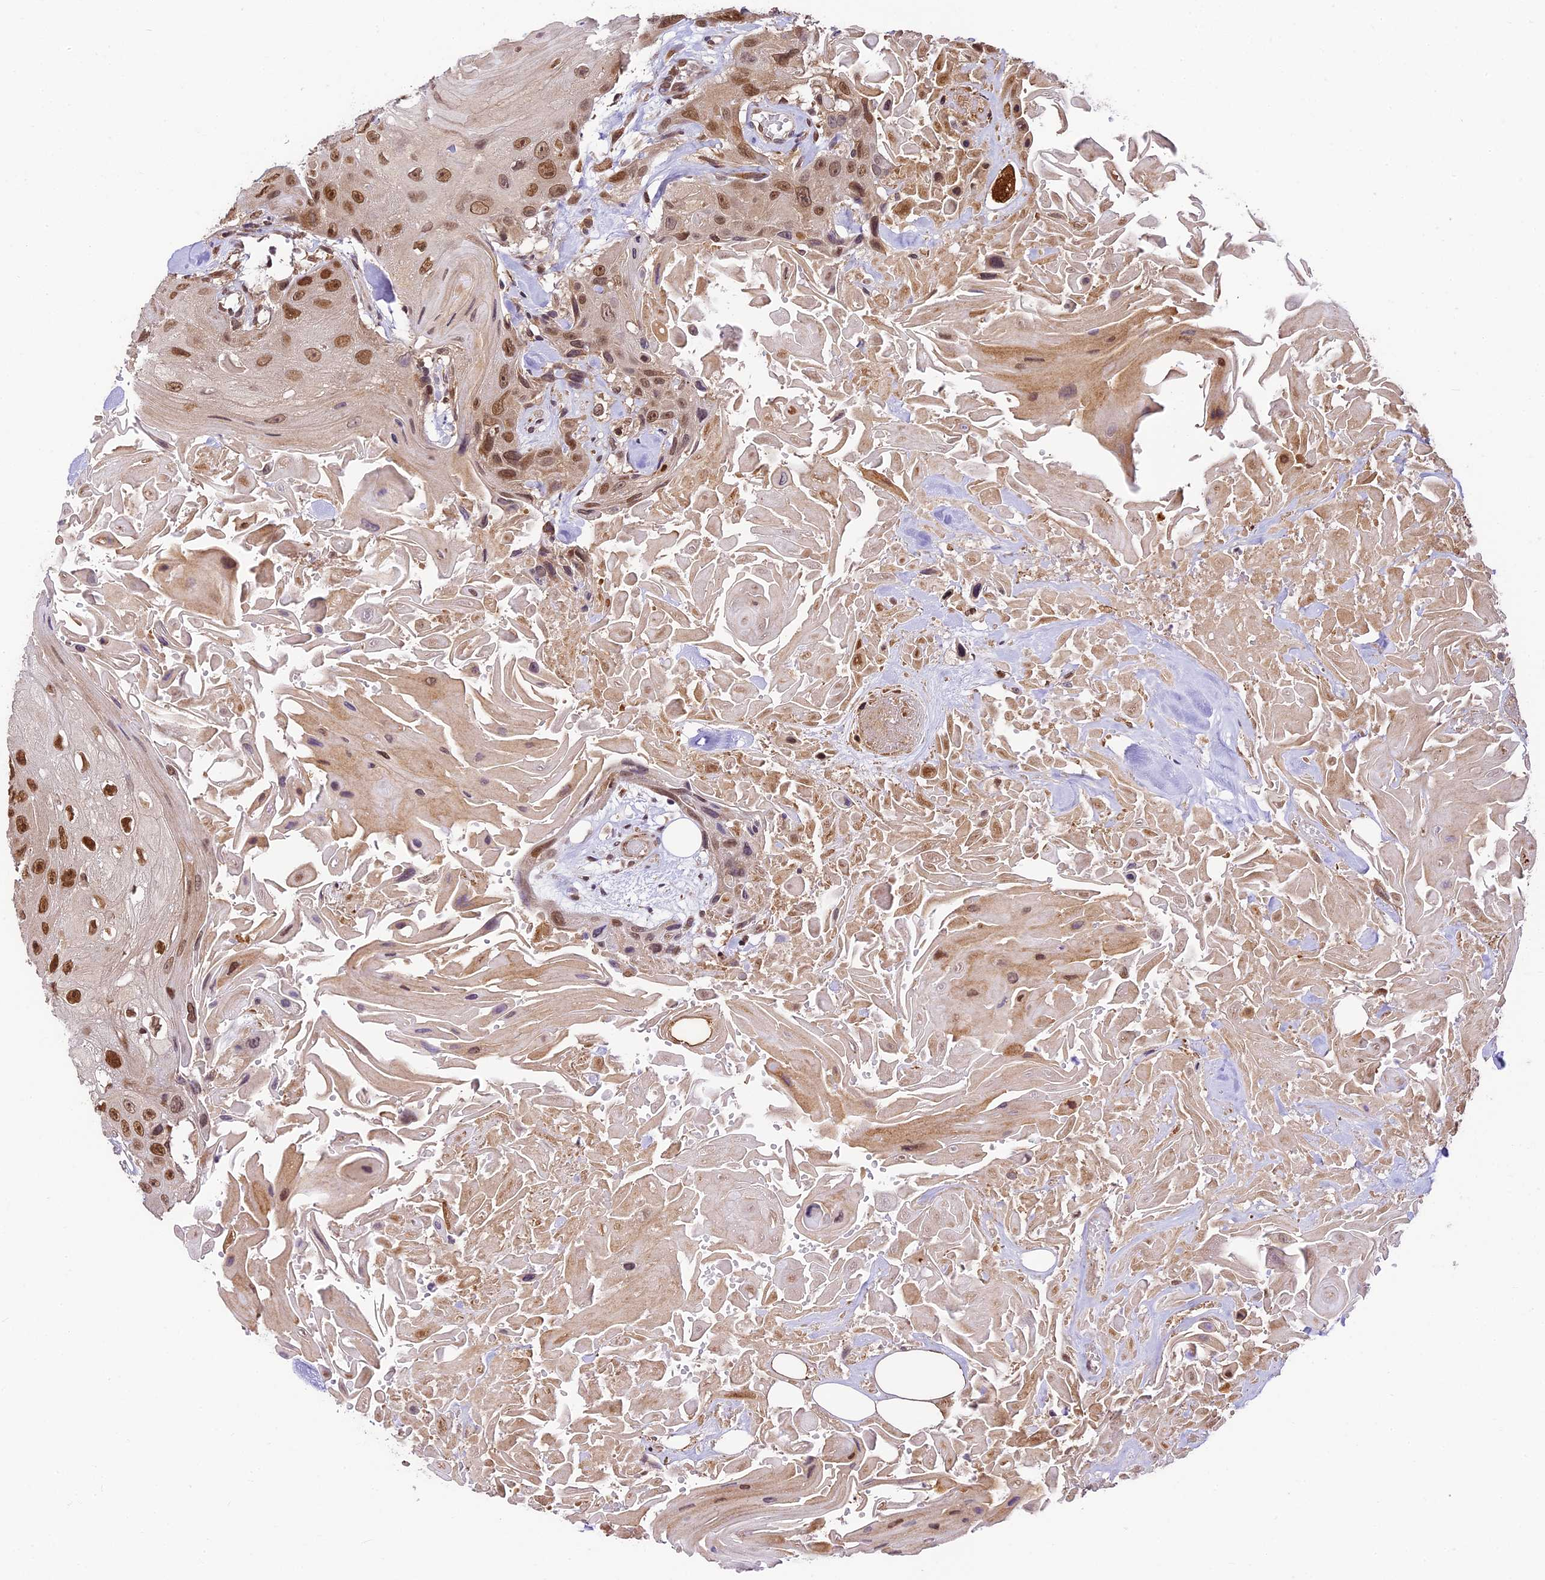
{"staining": {"intensity": "strong", "quantity": "25%-75%", "location": "nuclear"}, "tissue": "head and neck cancer", "cell_type": "Tumor cells", "image_type": "cancer", "snomed": [{"axis": "morphology", "description": "Squamous cell carcinoma, NOS"}, {"axis": "topography", "description": "Head-Neck"}], "caption": "Protein staining by immunohistochemistry (IHC) reveals strong nuclear staining in about 25%-75% of tumor cells in head and neck squamous cell carcinoma. The protein is stained brown, and the nuclei are stained in blue (DAB (3,3'-diaminobenzidine) IHC with brightfield microscopy, high magnification).", "gene": "TRIM22", "patient": {"sex": "male", "age": 81}}